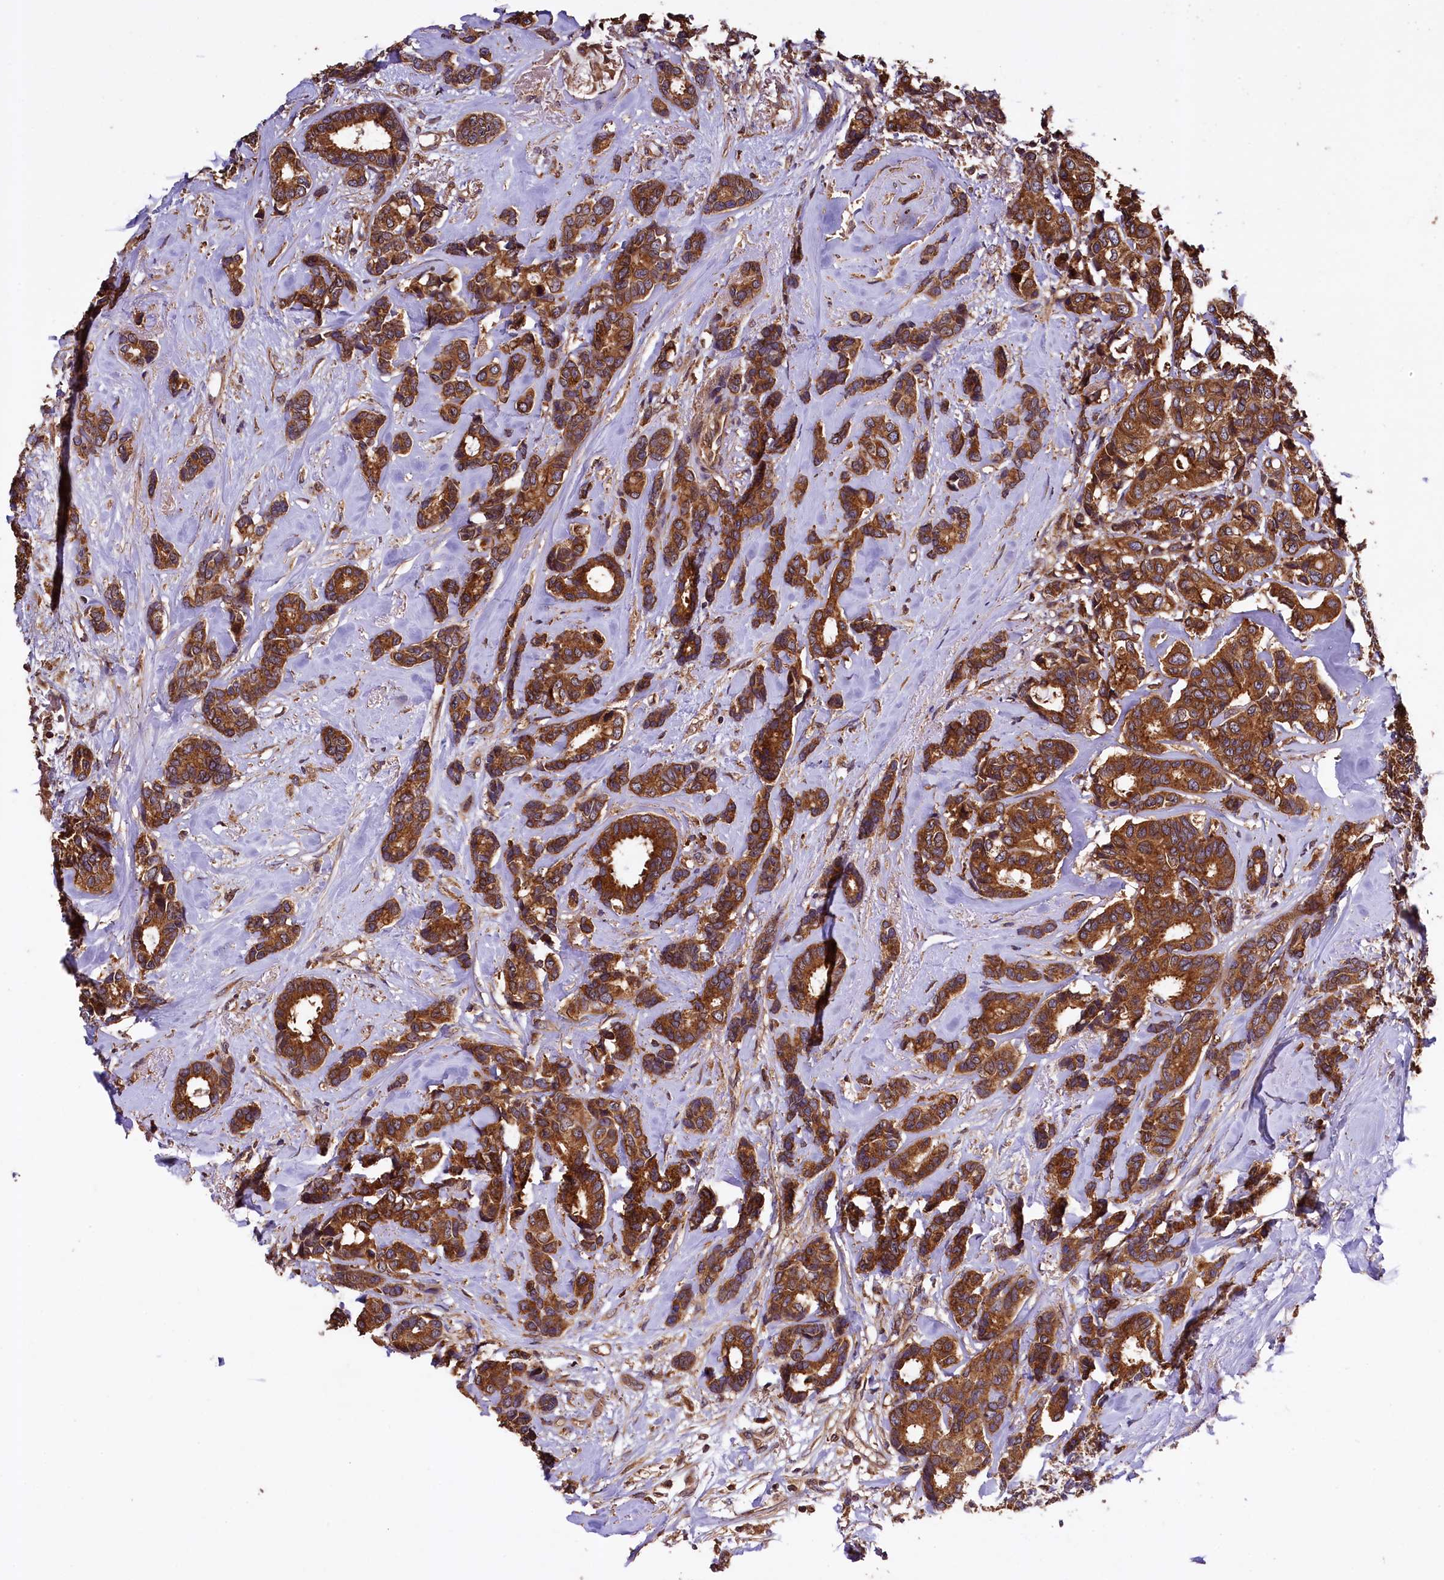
{"staining": {"intensity": "strong", "quantity": ">75%", "location": "cytoplasmic/membranous"}, "tissue": "breast cancer", "cell_type": "Tumor cells", "image_type": "cancer", "snomed": [{"axis": "morphology", "description": "Duct carcinoma"}, {"axis": "topography", "description": "Breast"}], "caption": "This image demonstrates immunohistochemistry staining of breast cancer (invasive ductal carcinoma), with high strong cytoplasmic/membranous positivity in approximately >75% of tumor cells.", "gene": "KLC2", "patient": {"sex": "female", "age": 87}}